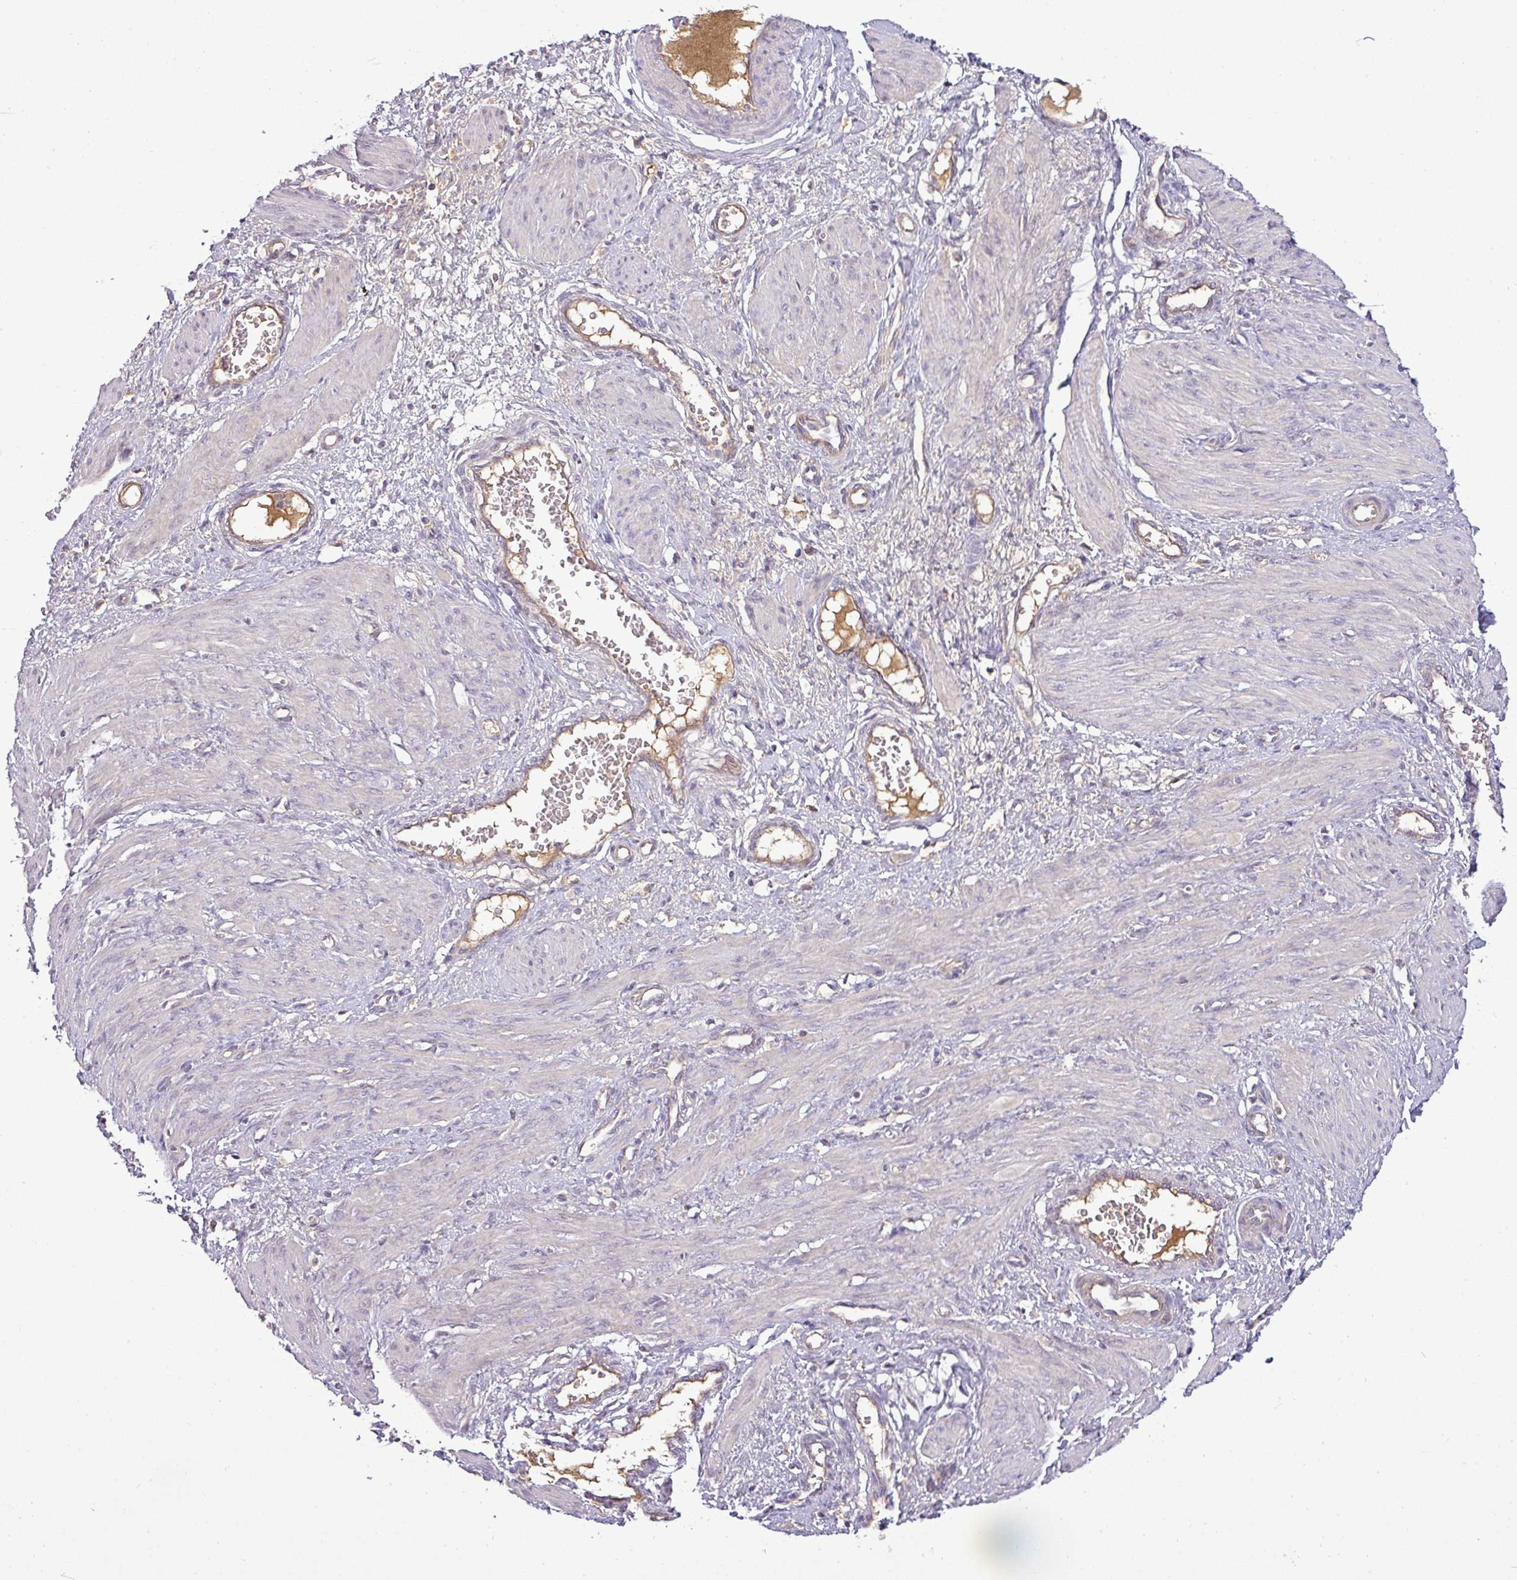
{"staining": {"intensity": "negative", "quantity": "none", "location": "none"}, "tissue": "smooth muscle", "cell_type": "Smooth muscle cells", "image_type": "normal", "snomed": [{"axis": "morphology", "description": "Normal tissue, NOS"}, {"axis": "topography", "description": "Endometrium"}], "caption": "Smooth muscle cells show no significant protein expression in unremarkable smooth muscle. (Brightfield microscopy of DAB IHC at high magnification).", "gene": "APOM", "patient": {"sex": "female", "age": 33}}